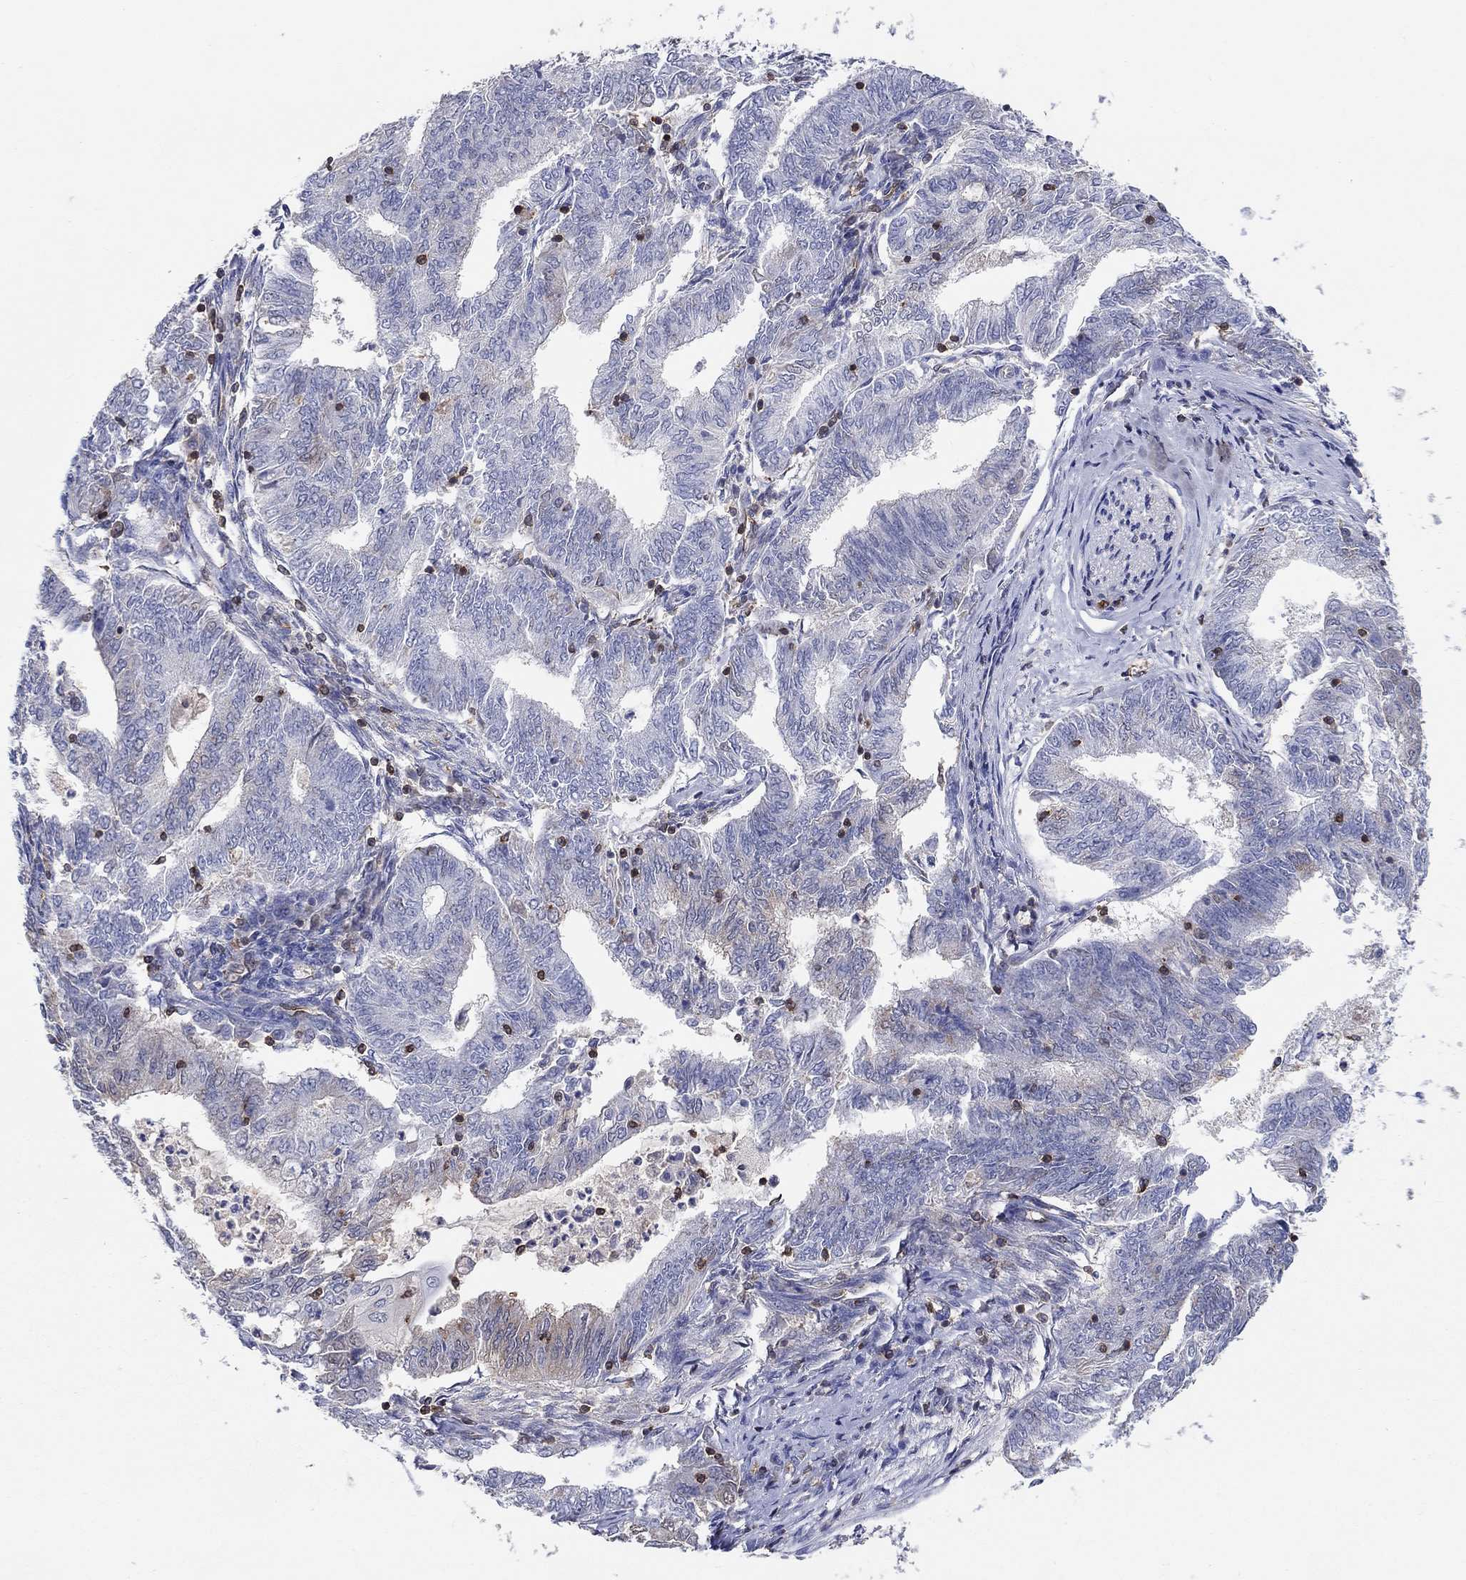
{"staining": {"intensity": "weak", "quantity": "<25%", "location": "cytoplasmic/membranous"}, "tissue": "endometrial cancer", "cell_type": "Tumor cells", "image_type": "cancer", "snomed": [{"axis": "morphology", "description": "Adenocarcinoma, NOS"}, {"axis": "topography", "description": "Endometrium"}], "caption": "Human endometrial cancer stained for a protein using immunohistochemistry demonstrates no positivity in tumor cells.", "gene": "AGFG2", "patient": {"sex": "female", "age": 62}}